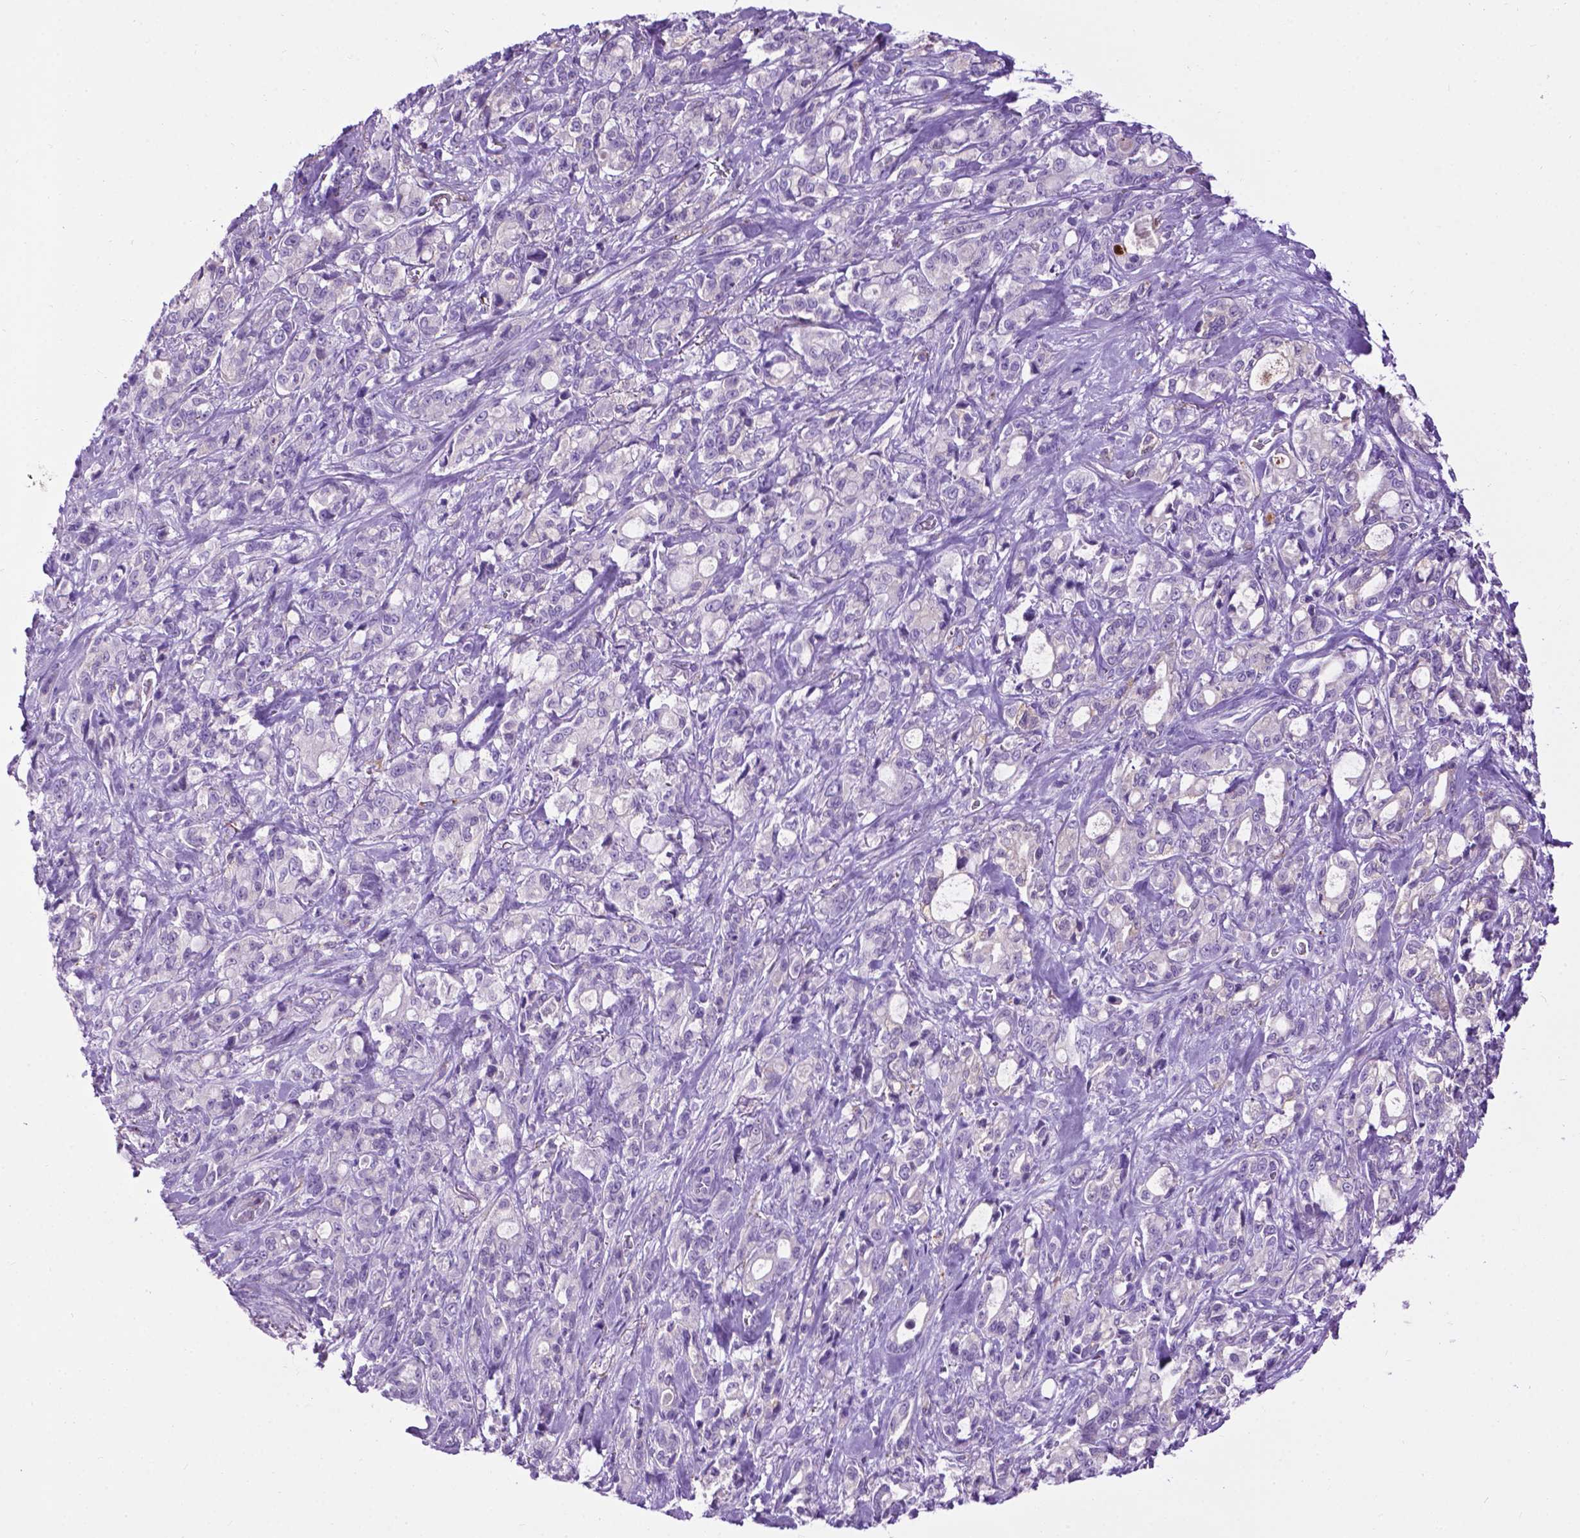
{"staining": {"intensity": "negative", "quantity": "none", "location": "none"}, "tissue": "stomach cancer", "cell_type": "Tumor cells", "image_type": "cancer", "snomed": [{"axis": "morphology", "description": "Adenocarcinoma, NOS"}, {"axis": "topography", "description": "Stomach"}], "caption": "Tumor cells are negative for protein expression in human adenocarcinoma (stomach).", "gene": "TMEM132E", "patient": {"sex": "male", "age": 63}}